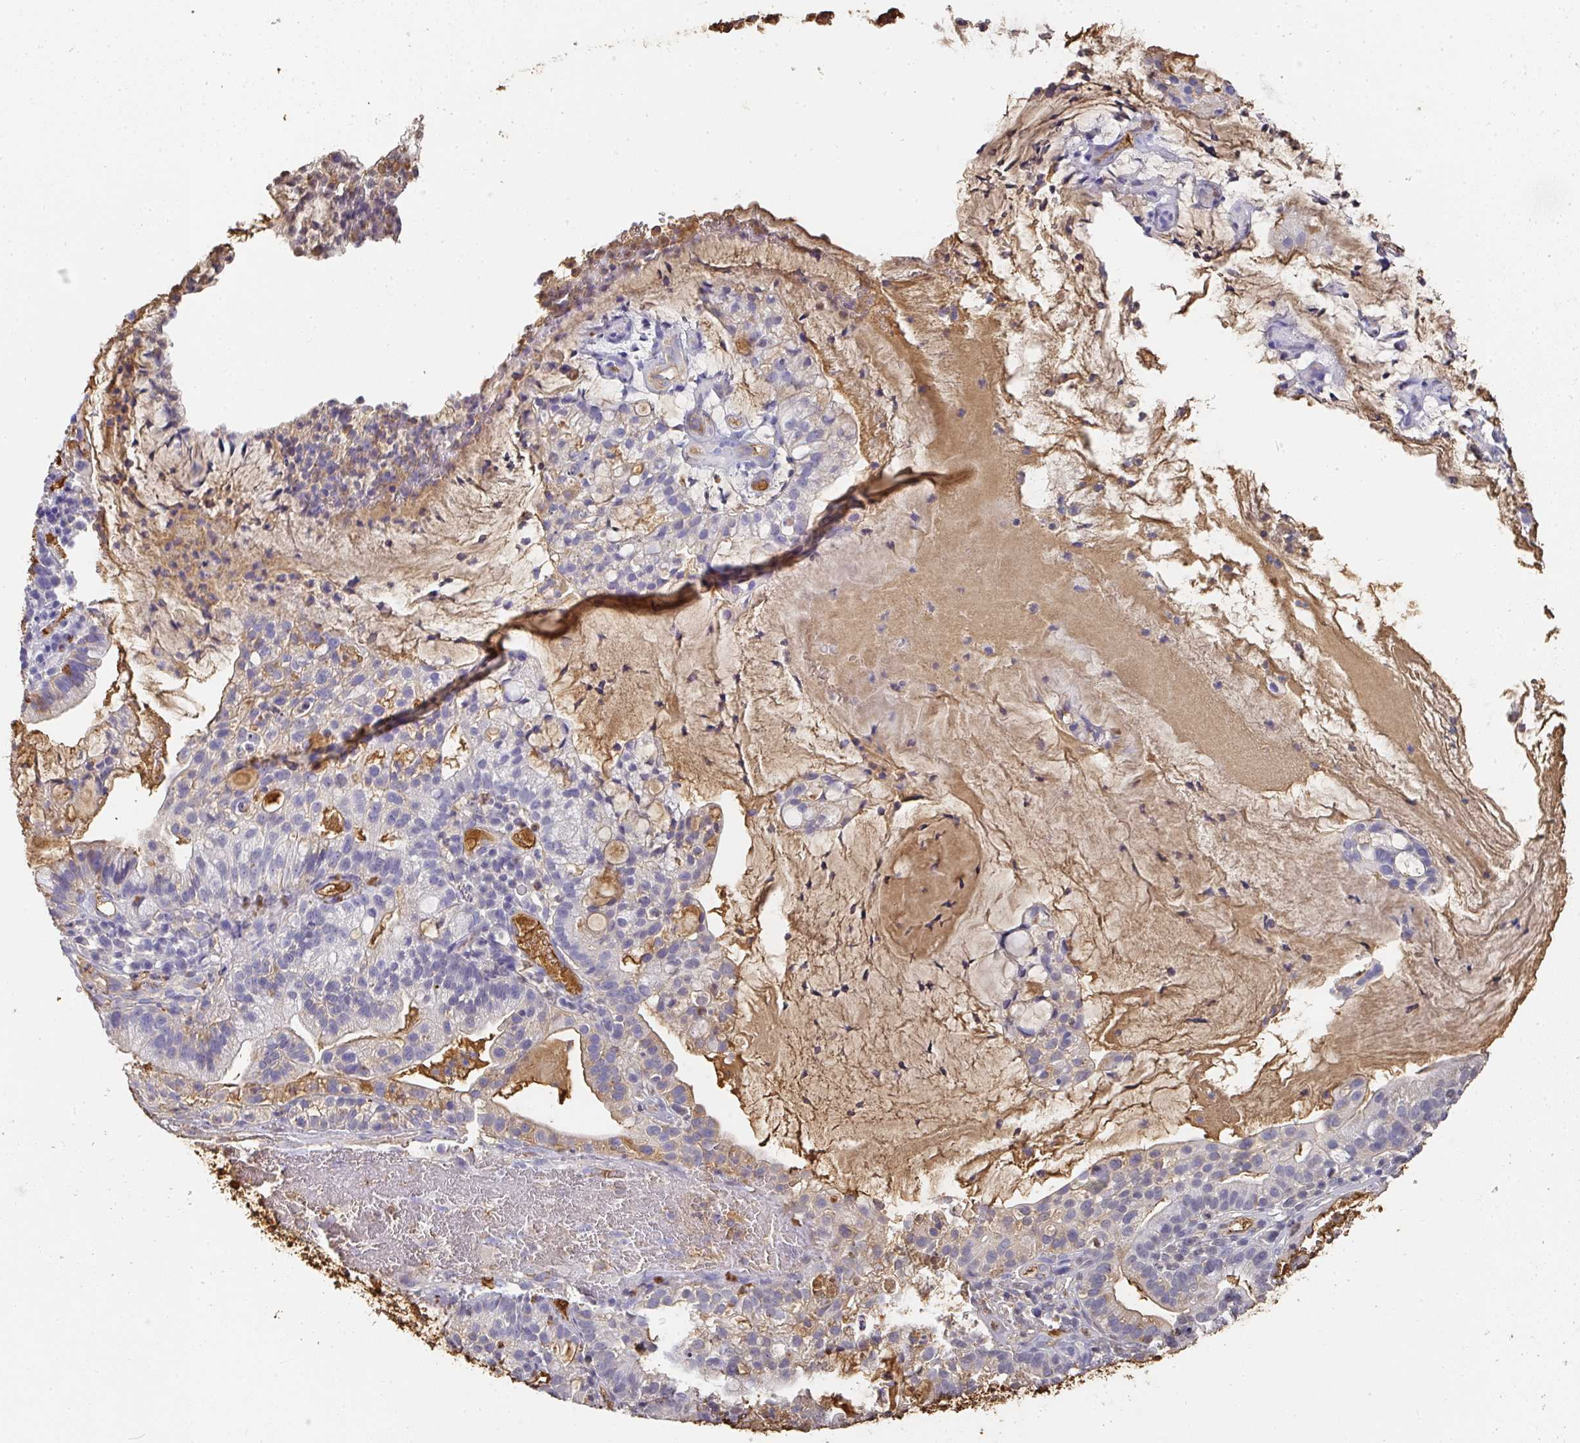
{"staining": {"intensity": "negative", "quantity": "none", "location": "none"}, "tissue": "cervical cancer", "cell_type": "Tumor cells", "image_type": "cancer", "snomed": [{"axis": "morphology", "description": "Adenocarcinoma, NOS"}, {"axis": "topography", "description": "Cervix"}], "caption": "This is an immunohistochemistry histopathology image of cervical cancer. There is no staining in tumor cells.", "gene": "ALB", "patient": {"sex": "female", "age": 41}}